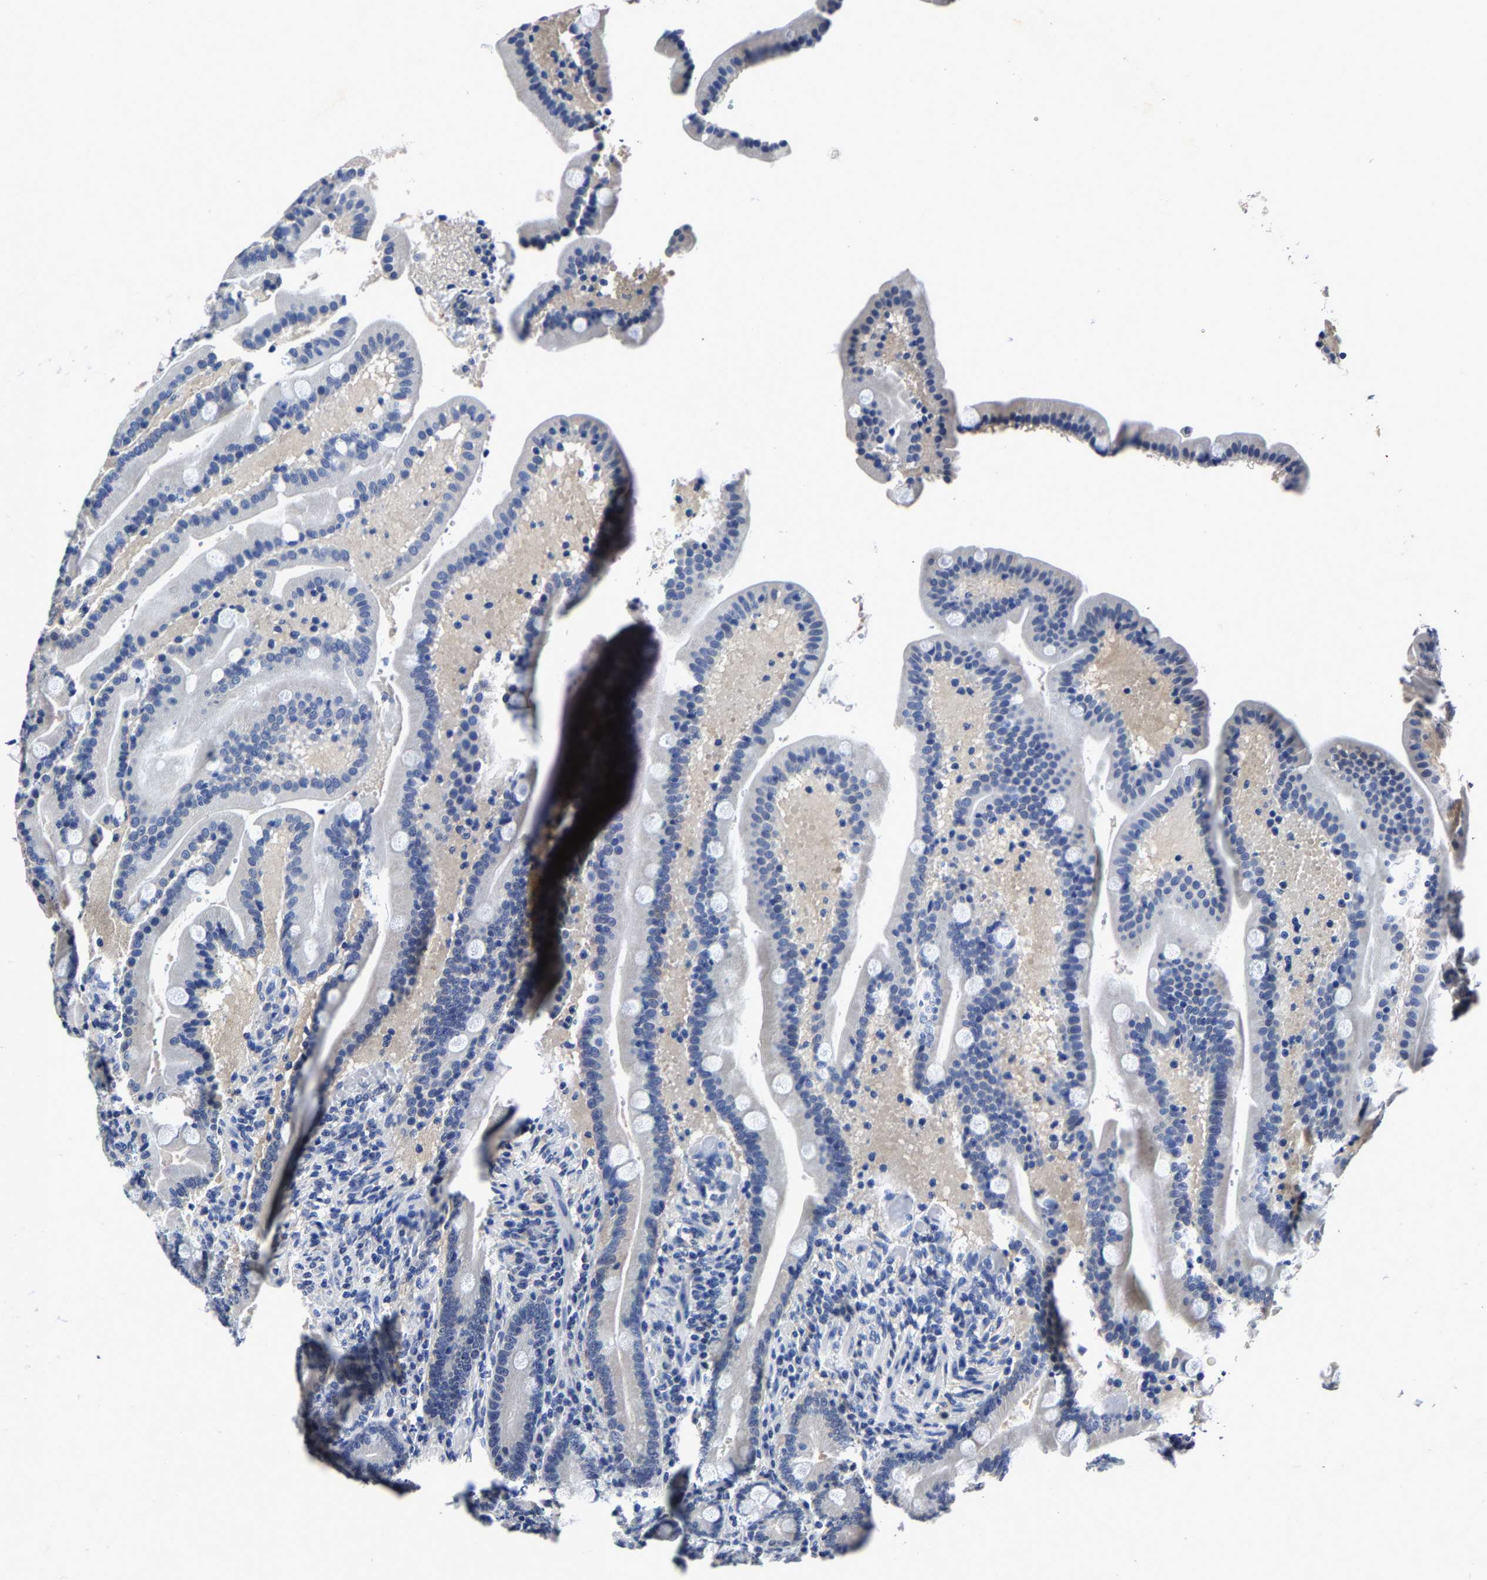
{"staining": {"intensity": "negative", "quantity": "none", "location": "none"}, "tissue": "duodenum", "cell_type": "Glandular cells", "image_type": "normal", "snomed": [{"axis": "morphology", "description": "Normal tissue, NOS"}, {"axis": "topography", "description": "Duodenum"}], "caption": "High power microscopy image of an immunohistochemistry histopathology image of unremarkable duodenum, revealing no significant staining in glandular cells.", "gene": "PSPH", "patient": {"sex": "male", "age": 54}}